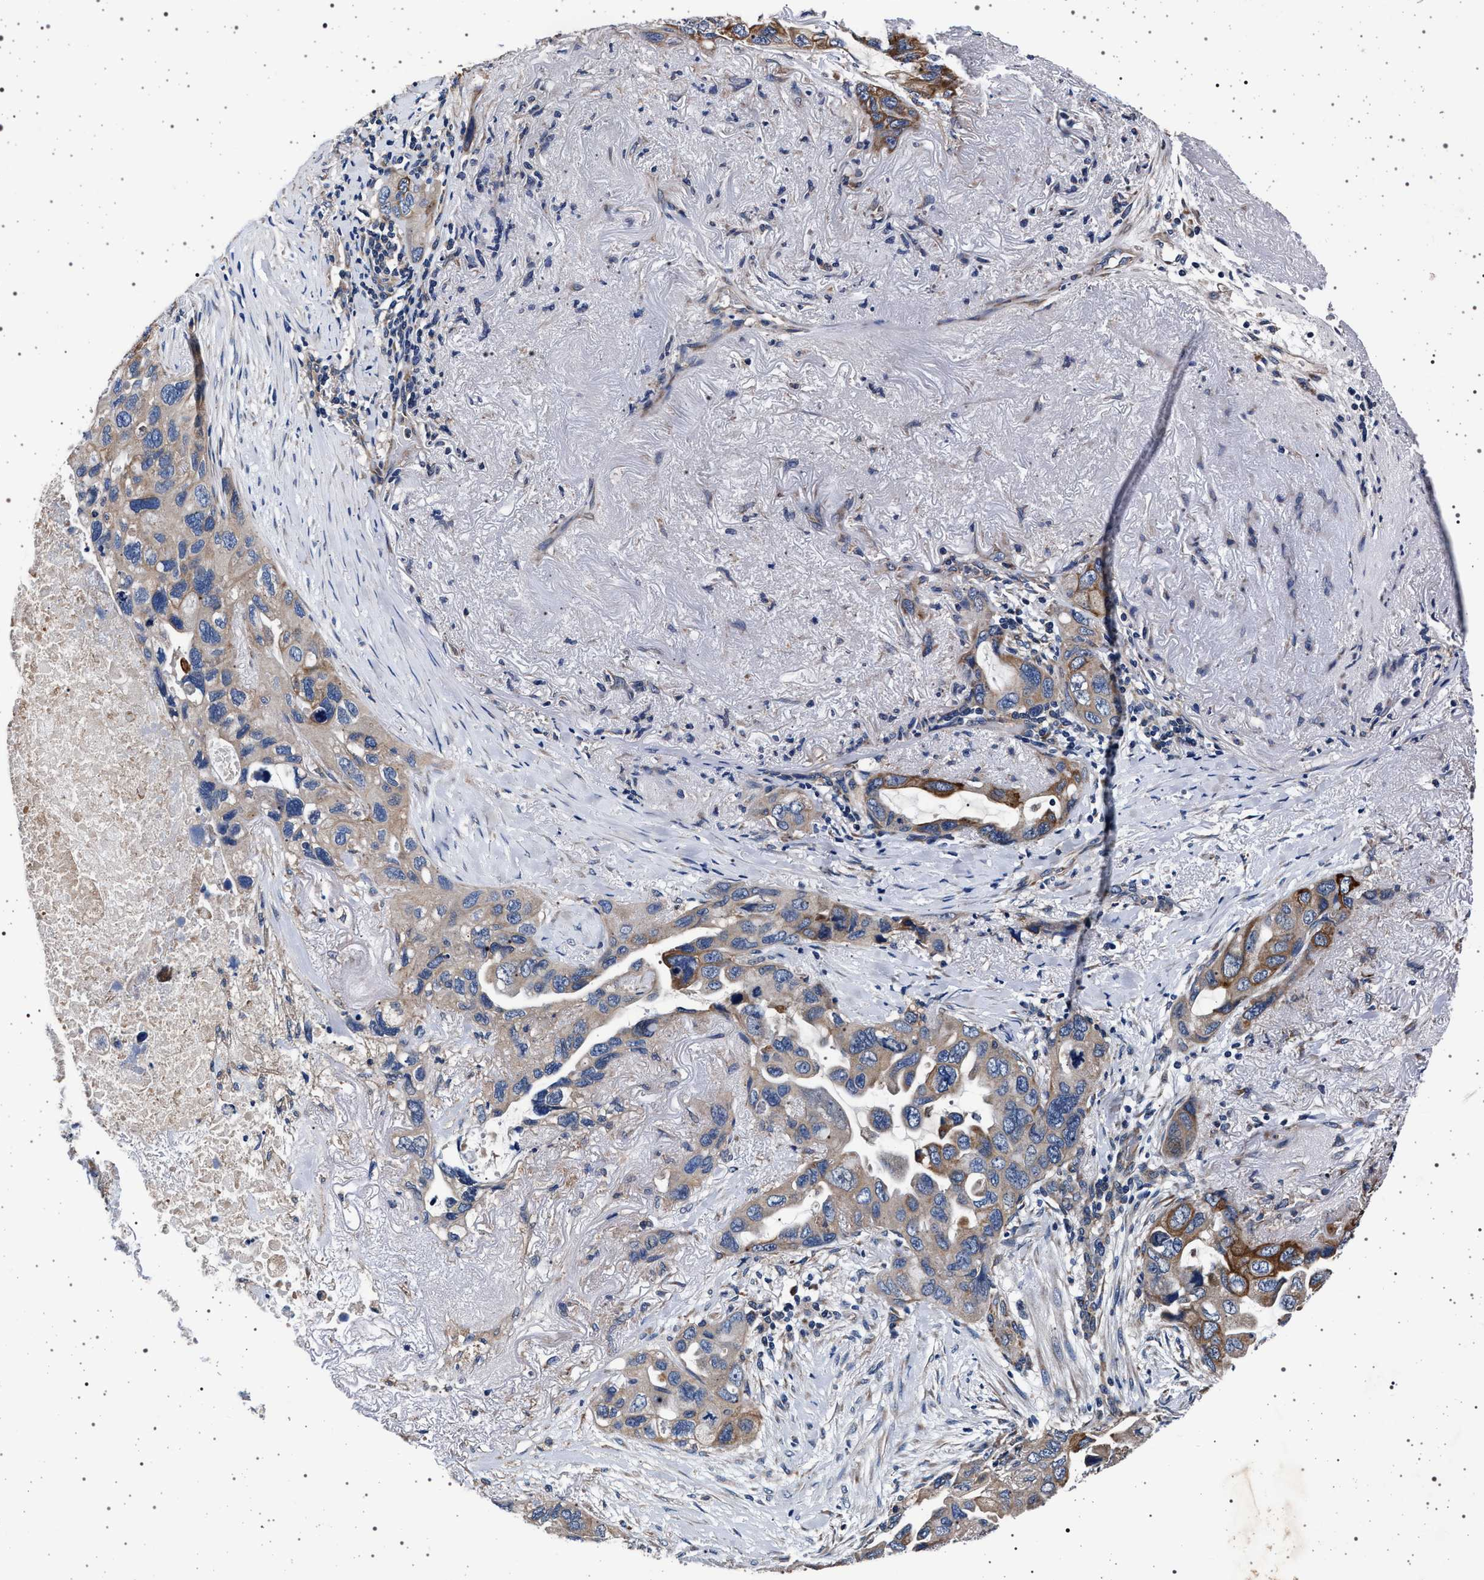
{"staining": {"intensity": "weak", "quantity": ">75%", "location": "cytoplasmic/membranous"}, "tissue": "lung cancer", "cell_type": "Tumor cells", "image_type": "cancer", "snomed": [{"axis": "morphology", "description": "Squamous cell carcinoma, NOS"}, {"axis": "topography", "description": "Lung"}], "caption": "Weak cytoplasmic/membranous staining is present in about >75% of tumor cells in lung squamous cell carcinoma.", "gene": "MAP3K2", "patient": {"sex": "female", "age": 73}}